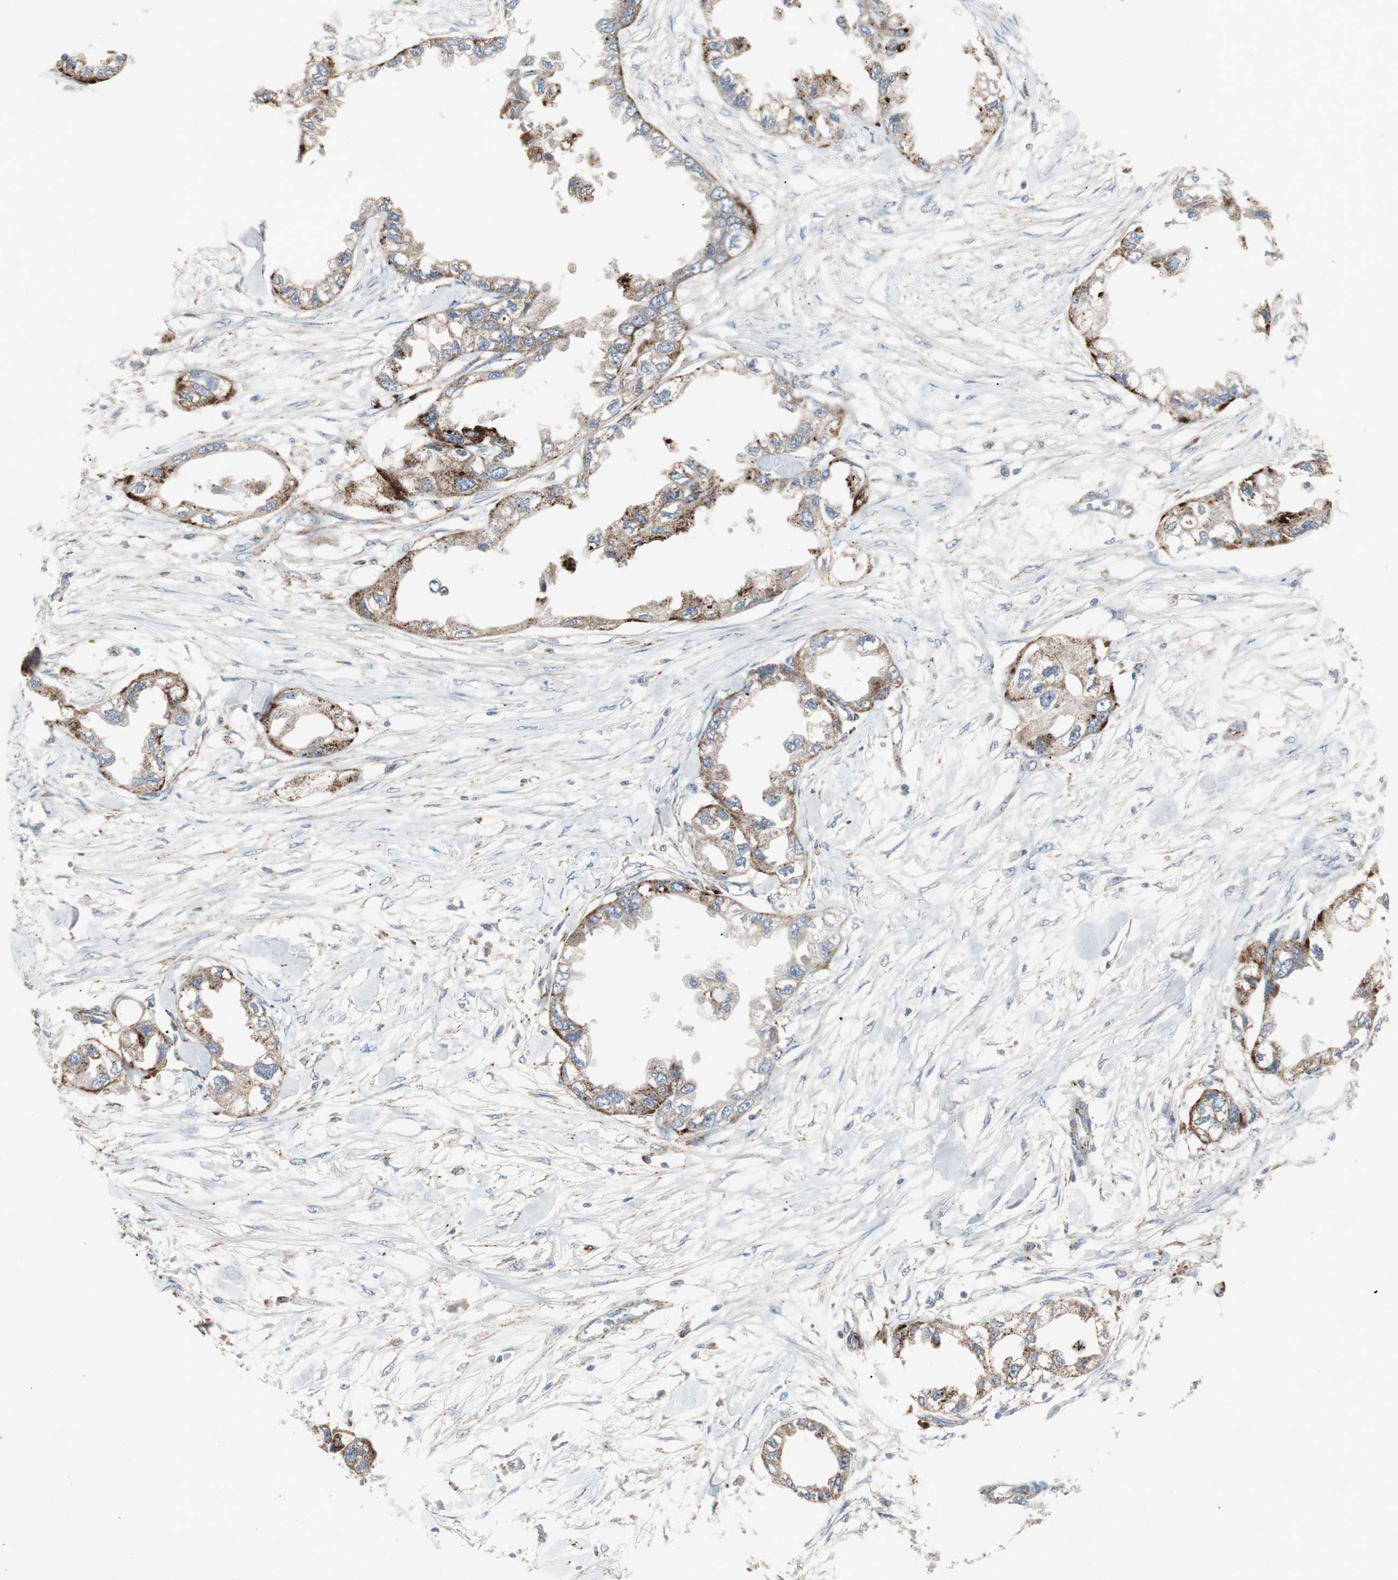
{"staining": {"intensity": "strong", "quantity": ">75%", "location": "cytoplasmic/membranous"}, "tissue": "endometrial cancer", "cell_type": "Tumor cells", "image_type": "cancer", "snomed": [{"axis": "morphology", "description": "Adenocarcinoma, NOS"}, {"axis": "topography", "description": "Endometrium"}], "caption": "Strong cytoplasmic/membranous positivity is present in approximately >75% of tumor cells in endometrial cancer (adenocarcinoma). Ihc stains the protein of interest in brown and the nuclei are stained blue.", "gene": "GBA1", "patient": {"sex": "female", "age": 67}}